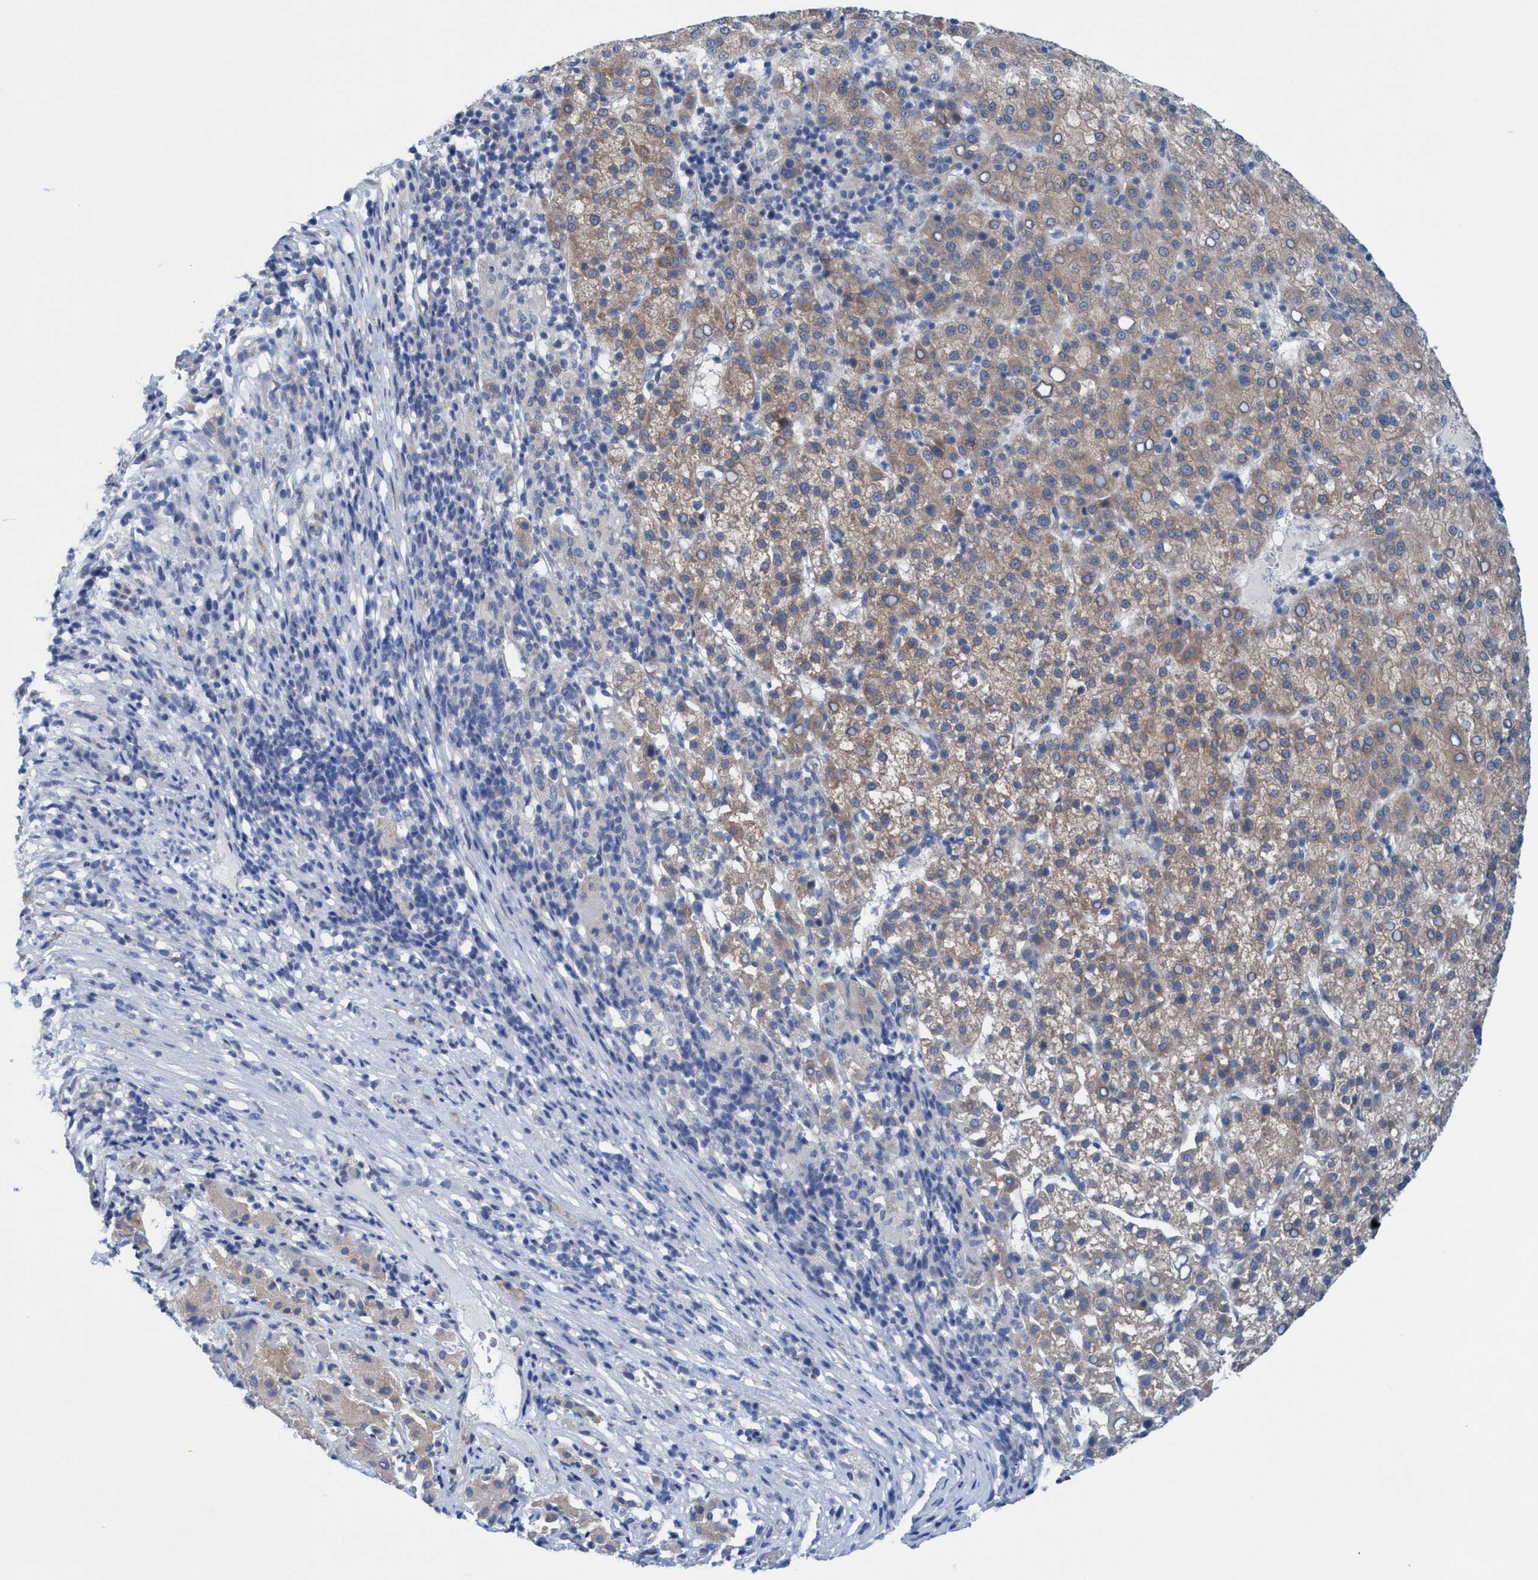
{"staining": {"intensity": "weak", "quantity": ">75%", "location": "cytoplasmic/membranous"}, "tissue": "liver cancer", "cell_type": "Tumor cells", "image_type": "cancer", "snomed": [{"axis": "morphology", "description": "Carcinoma, Hepatocellular, NOS"}, {"axis": "topography", "description": "Liver"}], "caption": "Immunohistochemistry (IHC) histopathology image of neoplastic tissue: human liver hepatocellular carcinoma stained using IHC demonstrates low levels of weak protein expression localized specifically in the cytoplasmic/membranous of tumor cells, appearing as a cytoplasmic/membranous brown color.", "gene": "RSAD1", "patient": {"sex": "female", "age": 58}}